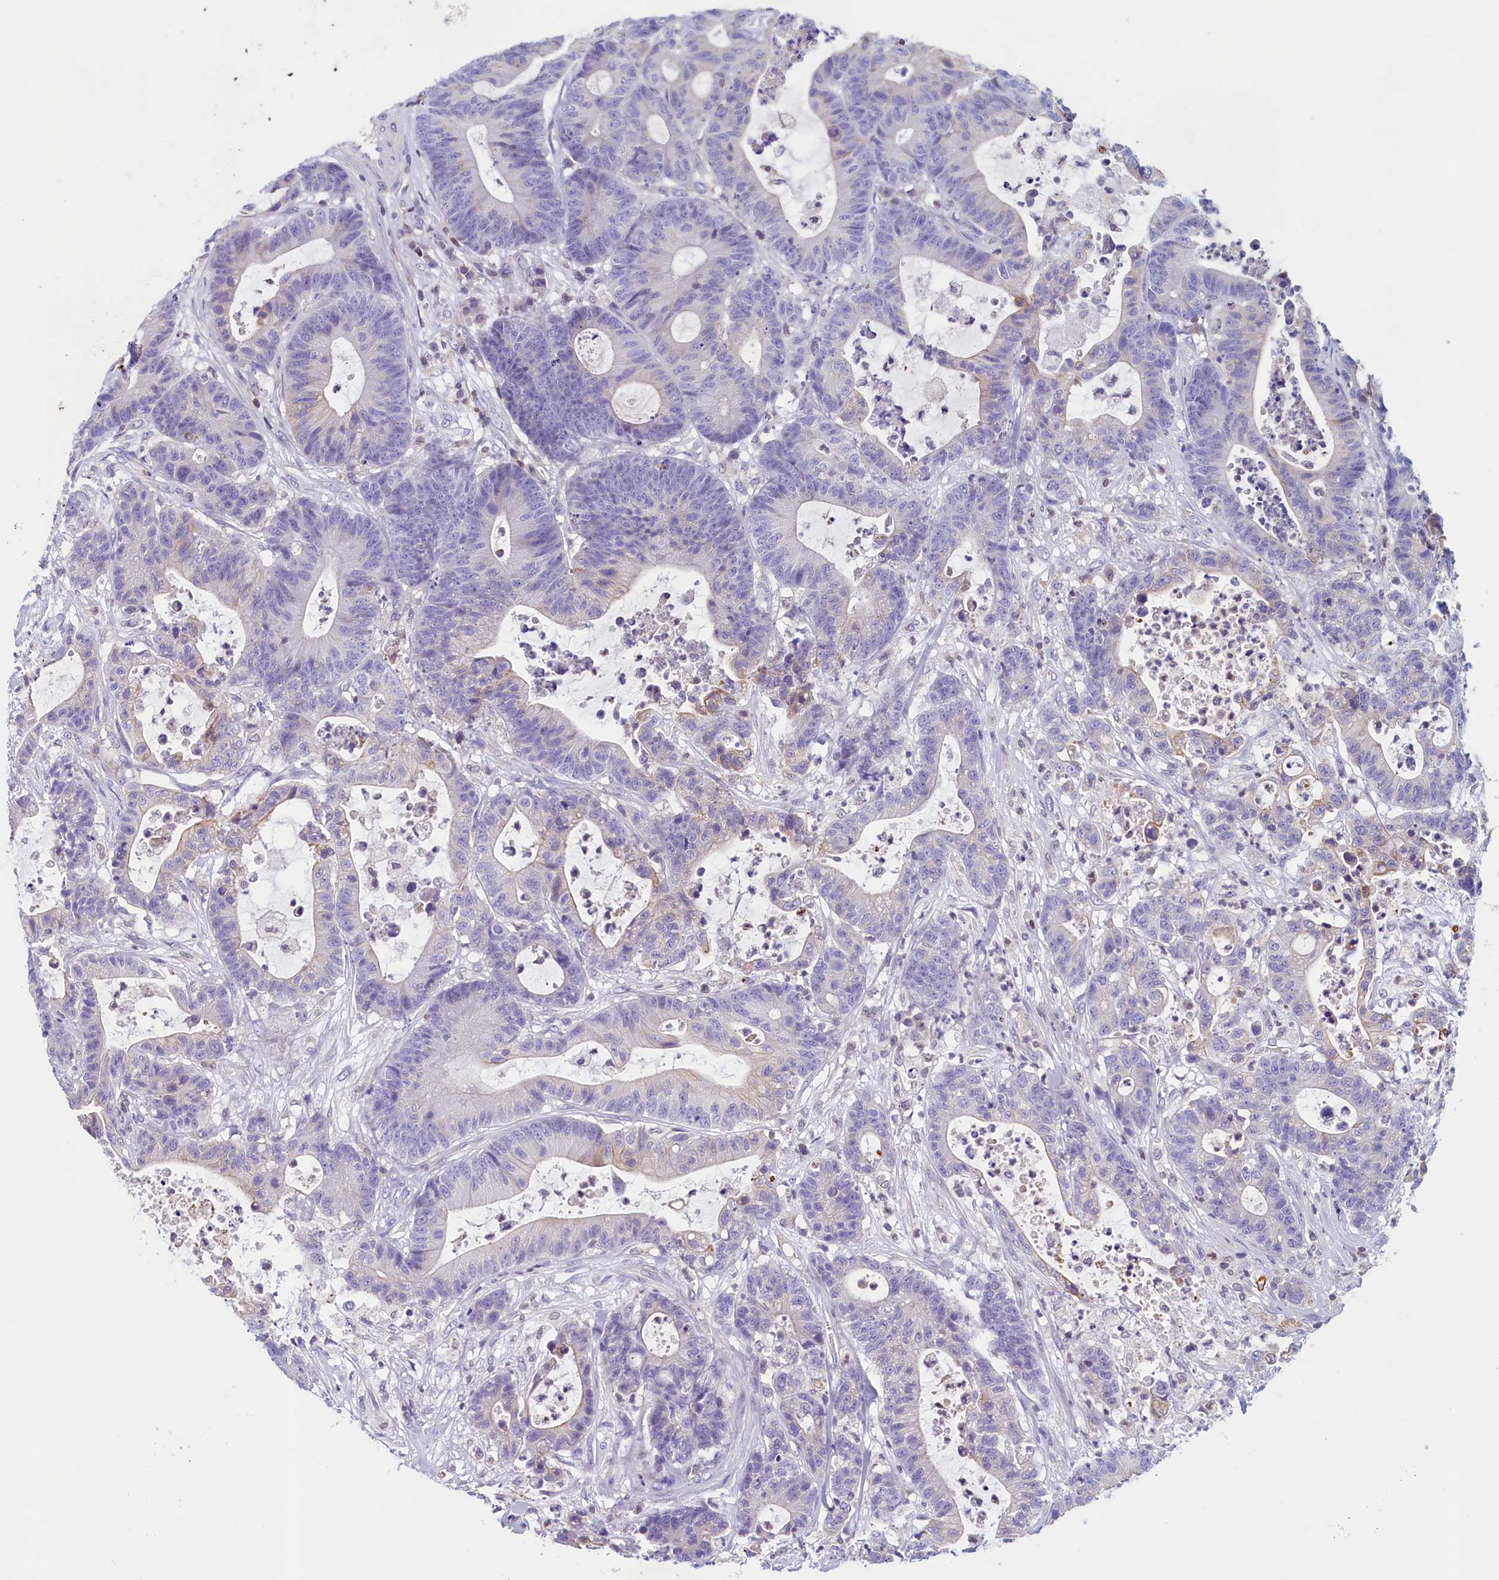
{"staining": {"intensity": "negative", "quantity": "none", "location": "none"}, "tissue": "colorectal cancer", "cell_type": "Tumor cells", "image_type": "cancer", "snomed": [{"axis": "morphology", "description": "Adenocarcinoma, NOS"}, {"axis": "topography", "description": "Colon"}], "caption": "Immunohistochemistry (IHC) micrograph of human adenocarcinoma (colorectal) stained for a protein (brown), which shows no staining in tumor cells.", "gene": "TRAF3IP3", "patient": {"sex": "female", "age": 84}}